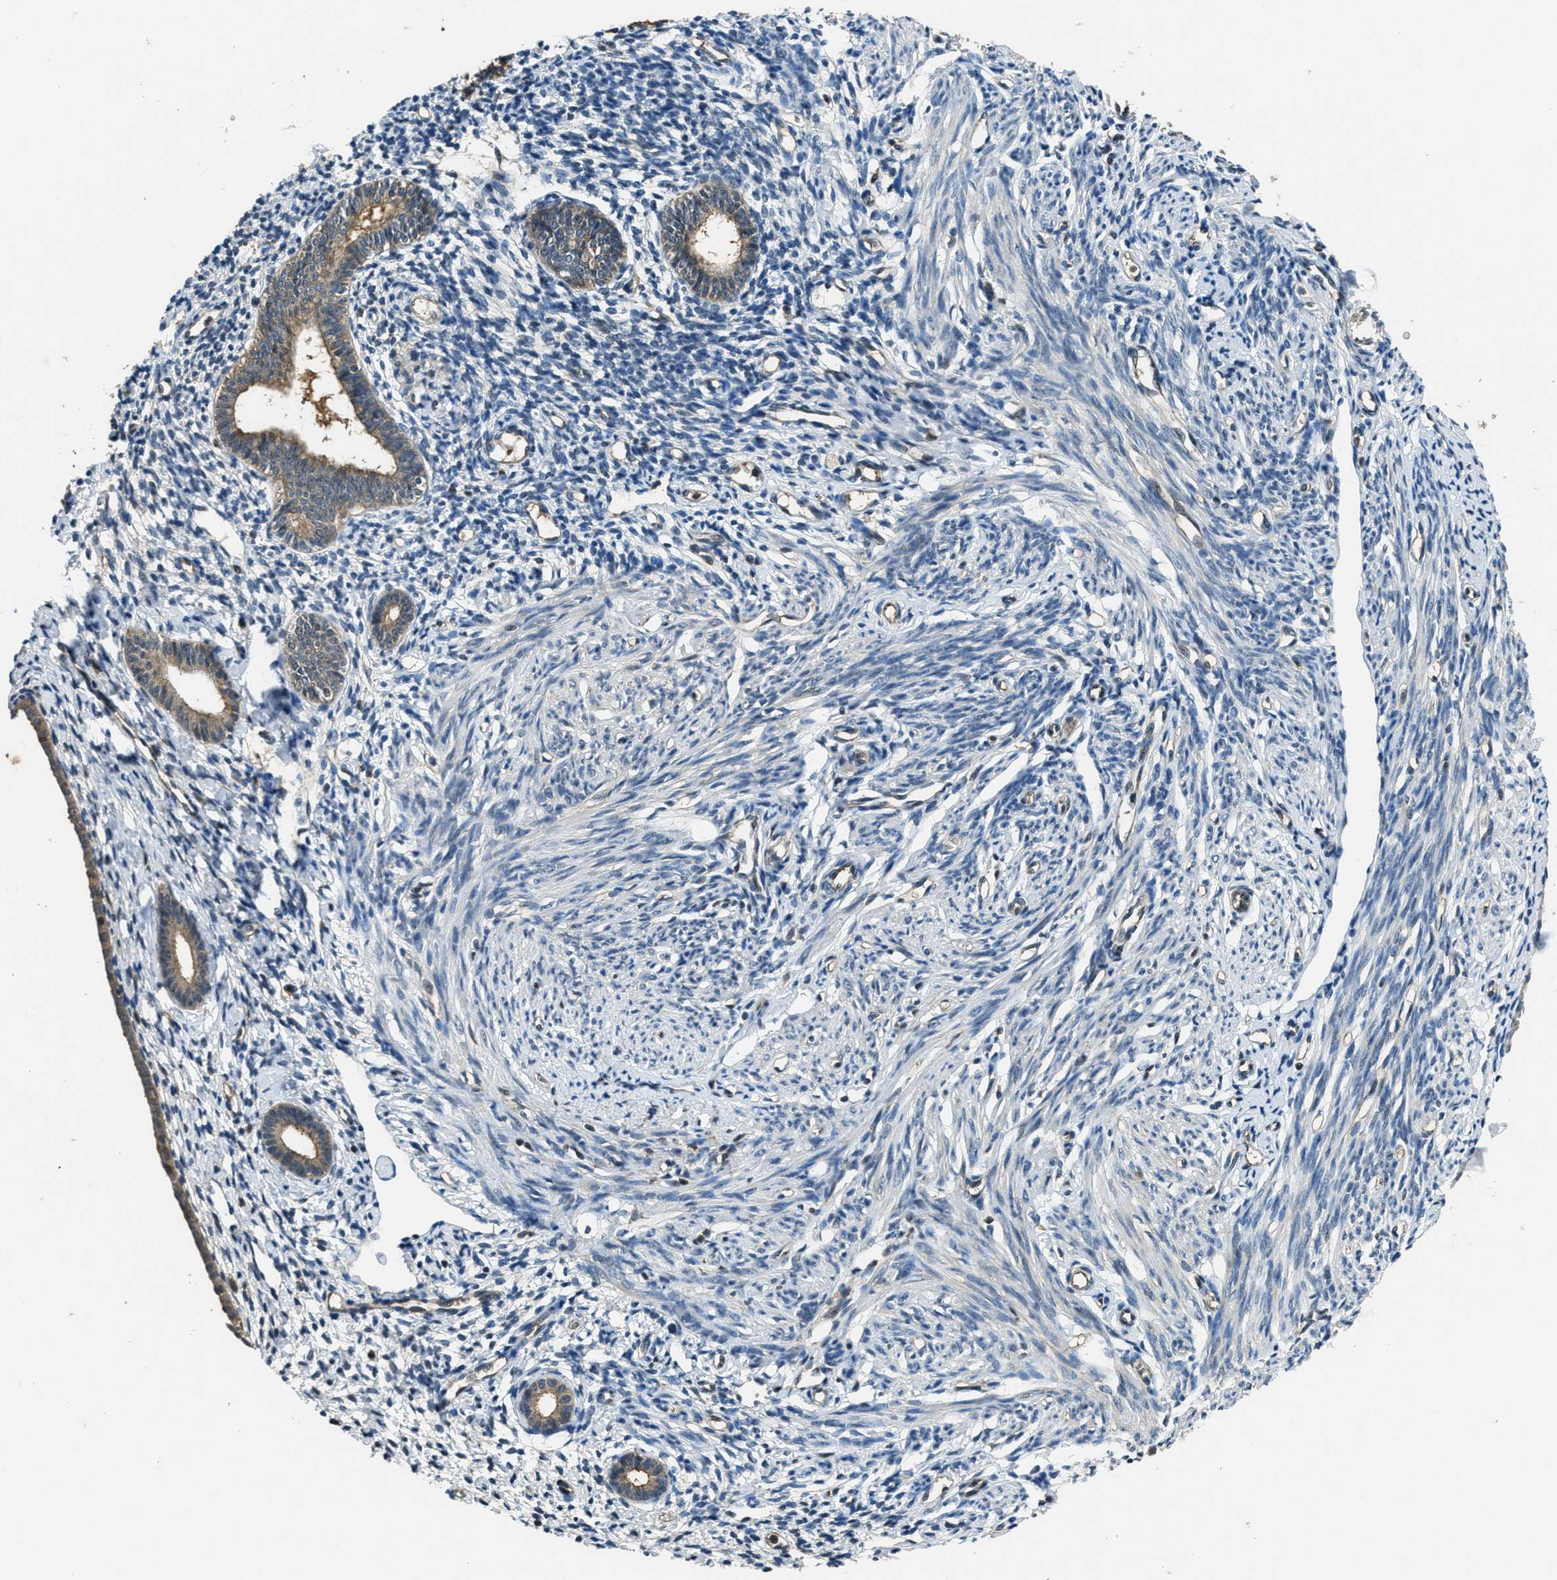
{"staining": {"intensity": "negative", "quantity": "none", "location": "none"}, "tissue": "endometrium", "cell_type": "Cells in endometrial stroma", "image_type": "normal", "snomed": [{"axis": "morphology", "description": "Normal tissue, NOS"}, {"axis": "topography", "description": "Endometrium"}], "caption": "Immunohistochemistry of normal endometrium displays no positivity in cells in endometrial stroma. The staining was performed using DAB (3,3'-diaminobenzidine) to visualize the protein expression in brown, while the nuclei were stained in blue with hematoxylin (Magnification: 20x).", "gene": "DUSP6", "patient": {"sex": "female", "age": 71}}